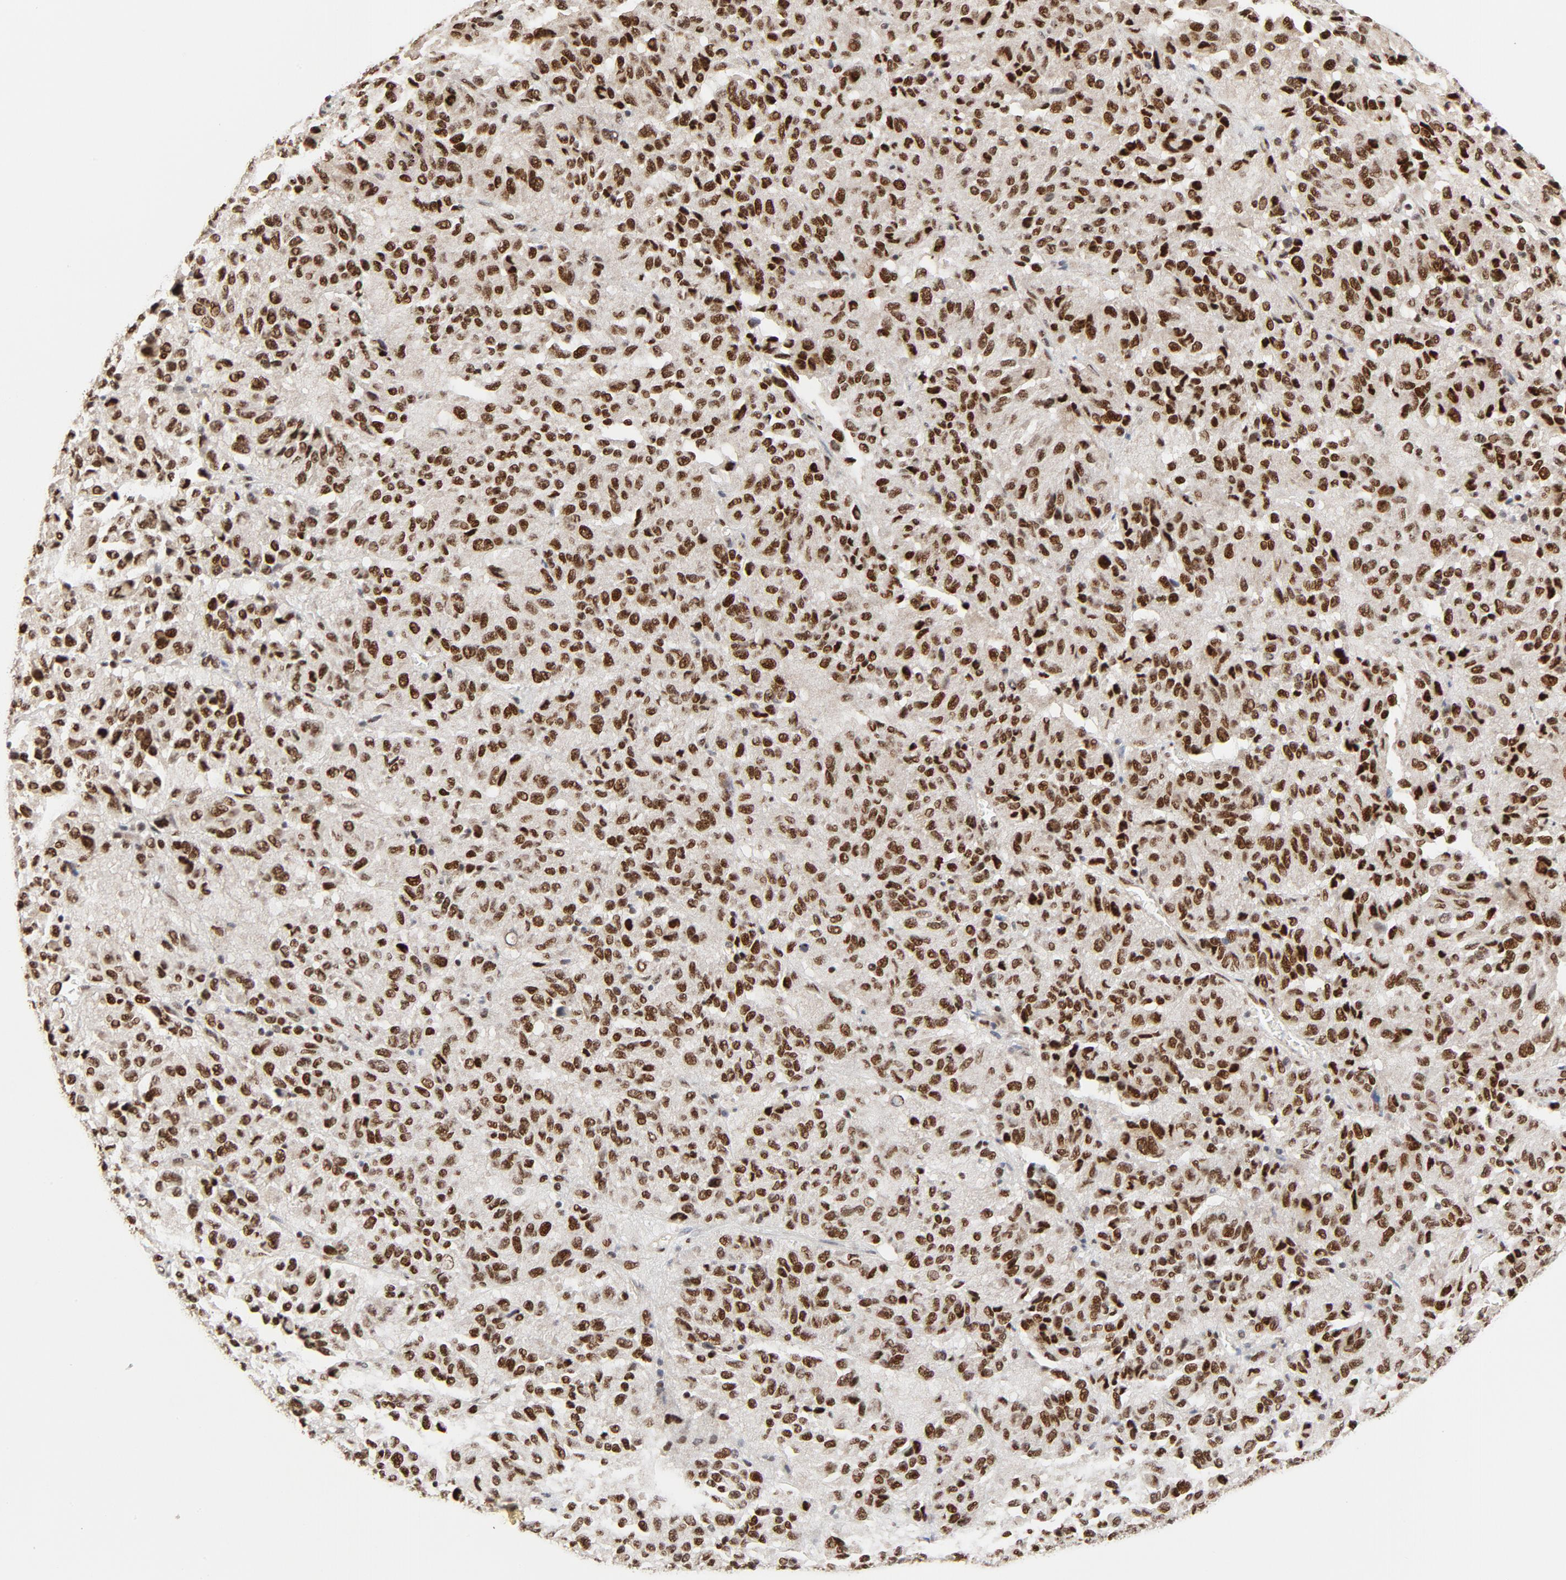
{"staining": {"intensity": "strong", "quantity": ">75%", "location": "nuclear"}, "tissue": "melanoma", "cell_type": "Tumor cells", "image_type": "cancer", "snomed": [{"axis": "morphology", "description": "Malignant melanoma, Metastatic site"}, {"axis": "topography", "description": "Lung"}], "caption": "Malignant melanoma (metastatic site) stained with DAB IHC exhibits high levels of strong nuclear staining in about >75% of tumor cells.", "gene": "GTF2I", "patient": {"sex": "male", "age": 64}}